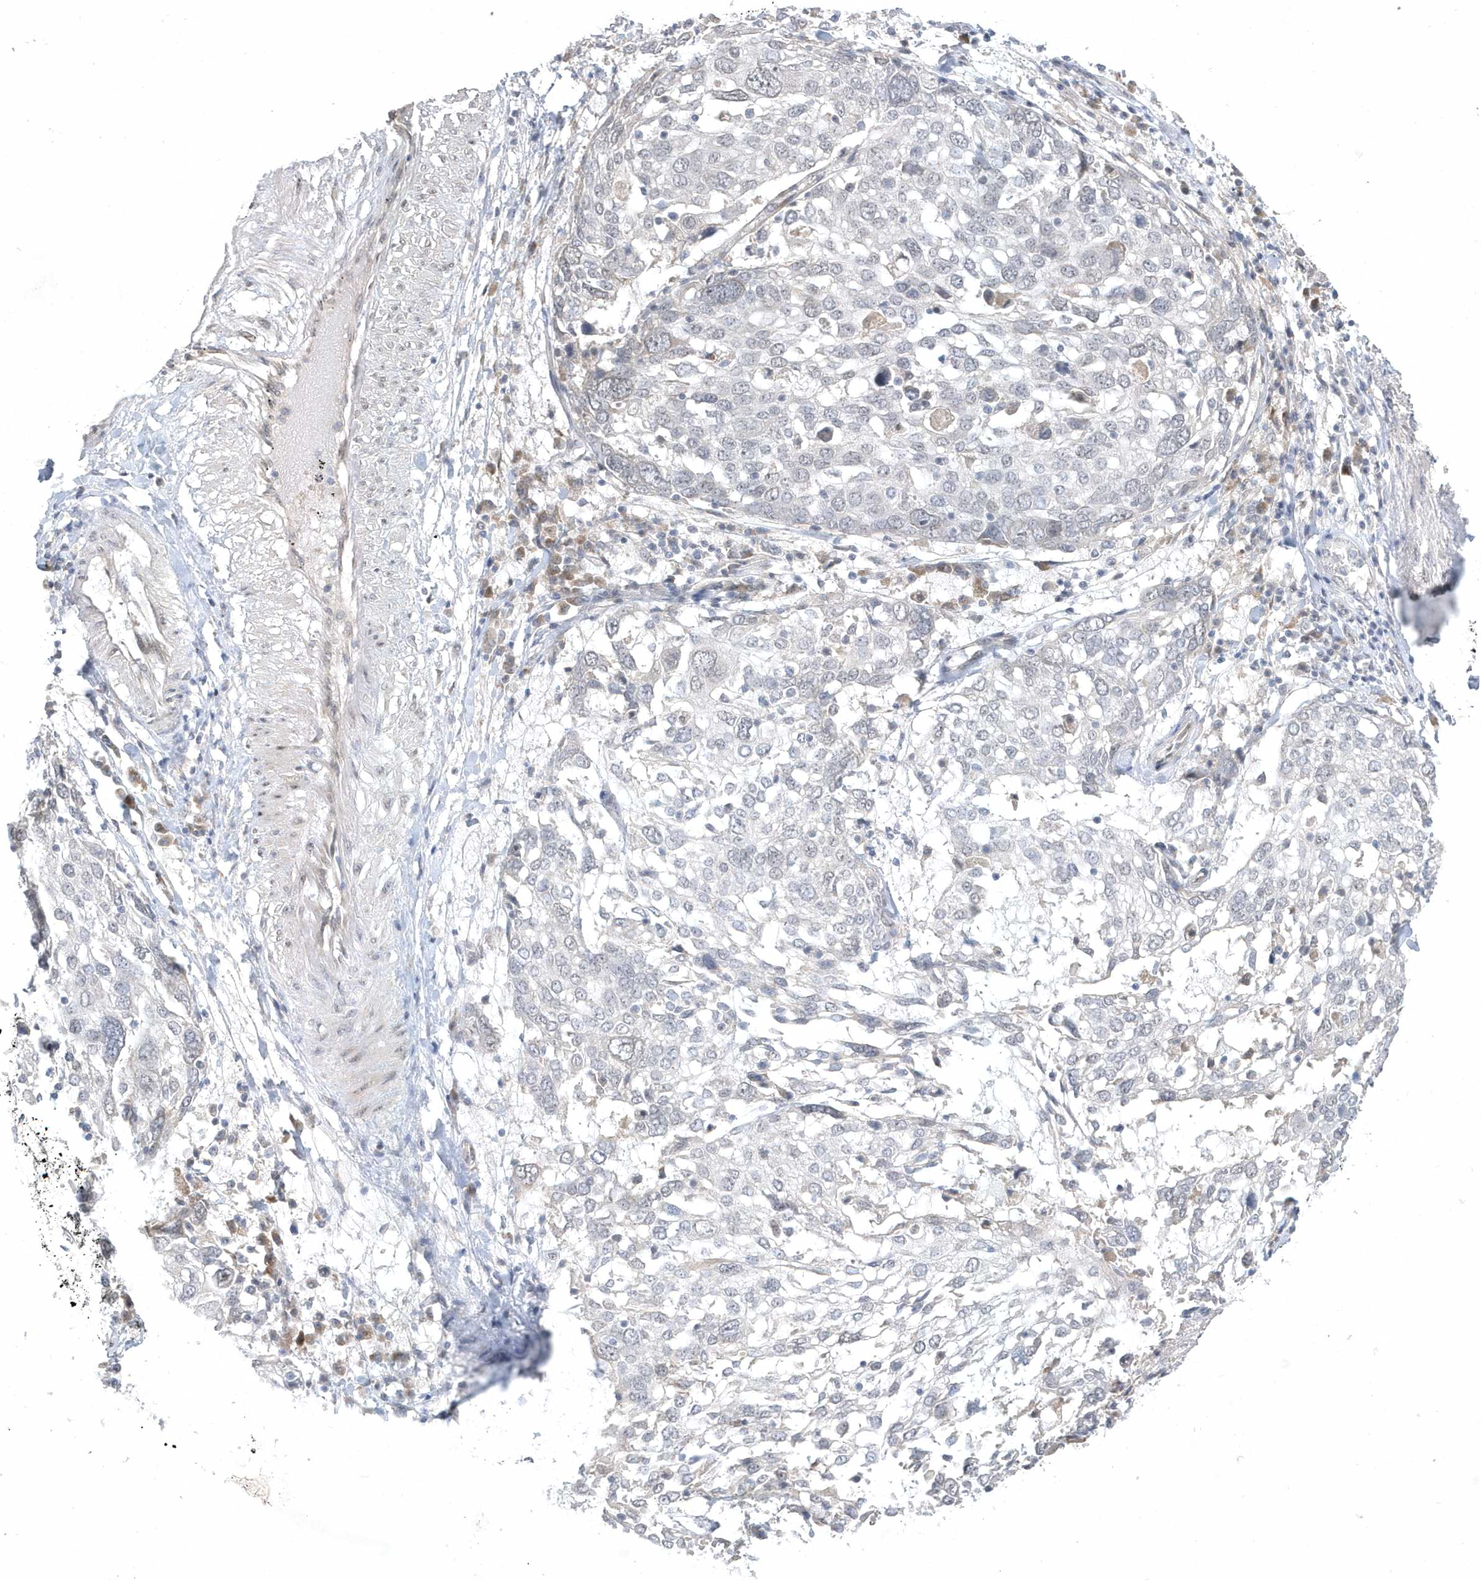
{"staining": {"intensity": "negative", "quantity": "none", "location": "none"}, "tissue": "lung cancer", "cell_type": "Tumor cells", "image_type": "cancer", "snomed": [{"axis": "morphology", "description": "Squamous cell carcinoma, NOS"}, {"axis": "topography", "description": "Lung"}], "caption": "A histopathology image of lung squamous cell carcinoma stained for a protein displays no brown staining in tumor cells.", "gene": "ZC3H12D", "patient": {"sex": "male", "age": 65}}